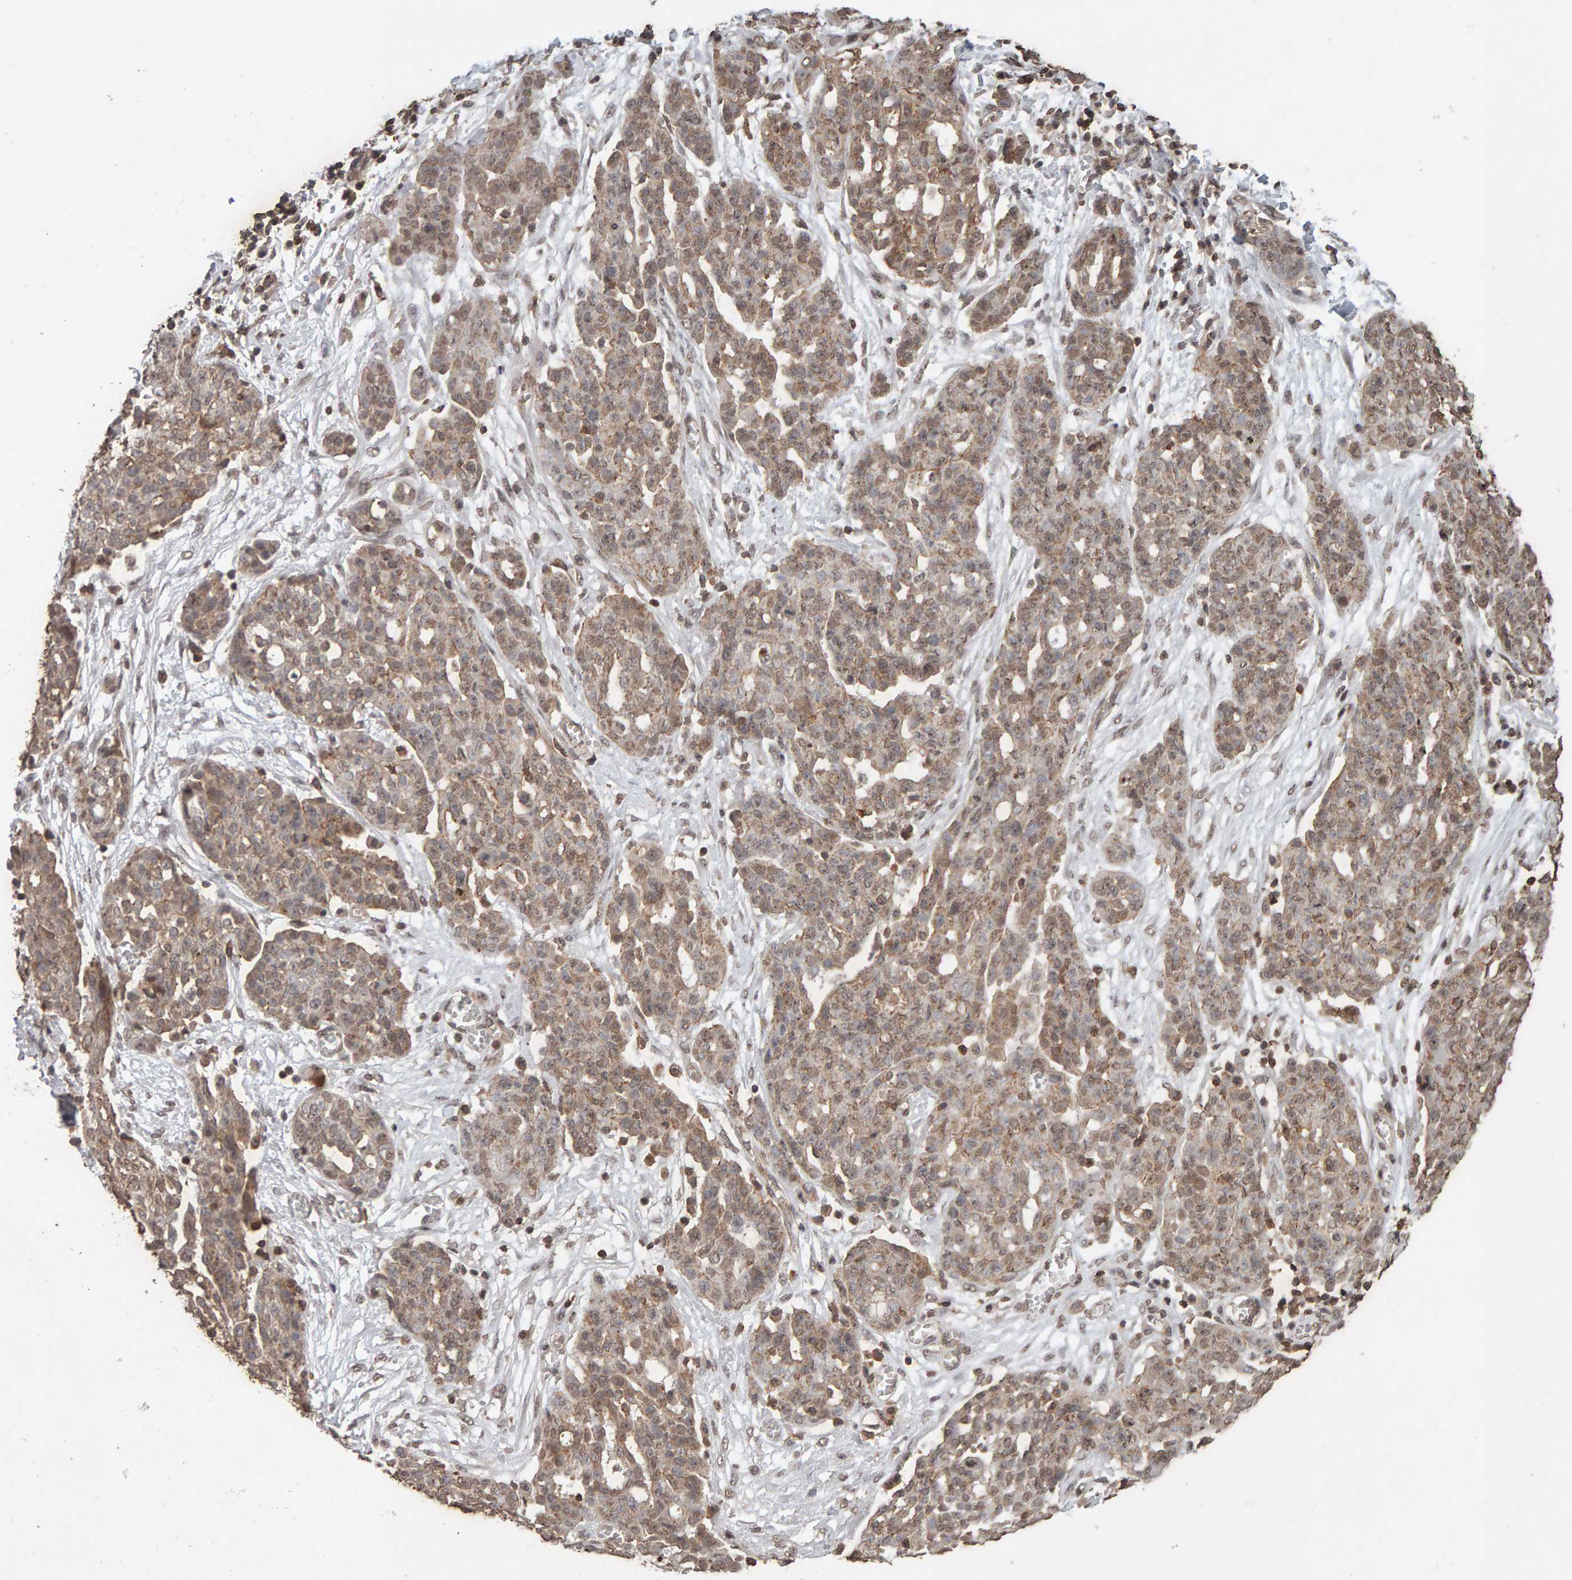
{"staining": {"intensity": "weak", "quantity": ">75%", "location": "cytoplasmic/membranous,nuclear"}, "tissue": "ovarian cancer", "cell_type": "Tumor cells", "image_type": "cancer", "snomed": [{"axis": "morphology", "description": "Cystadenocarcinoma, serous, NOS"}, {"axis": "topography", "description": "Soft tissue"}, {"axis": "topography", "description": "Ovary"}], "caption": "IHC of ovarian cancer shows low levels of weak cytoplasmic/membranous and nuclear expression in about >75% of tumor cells. (Brightfield microscopy of DAB IHC at high magnification).", "gene": "DNAJB5", "patient": {"sex": "female", "age": 57}}